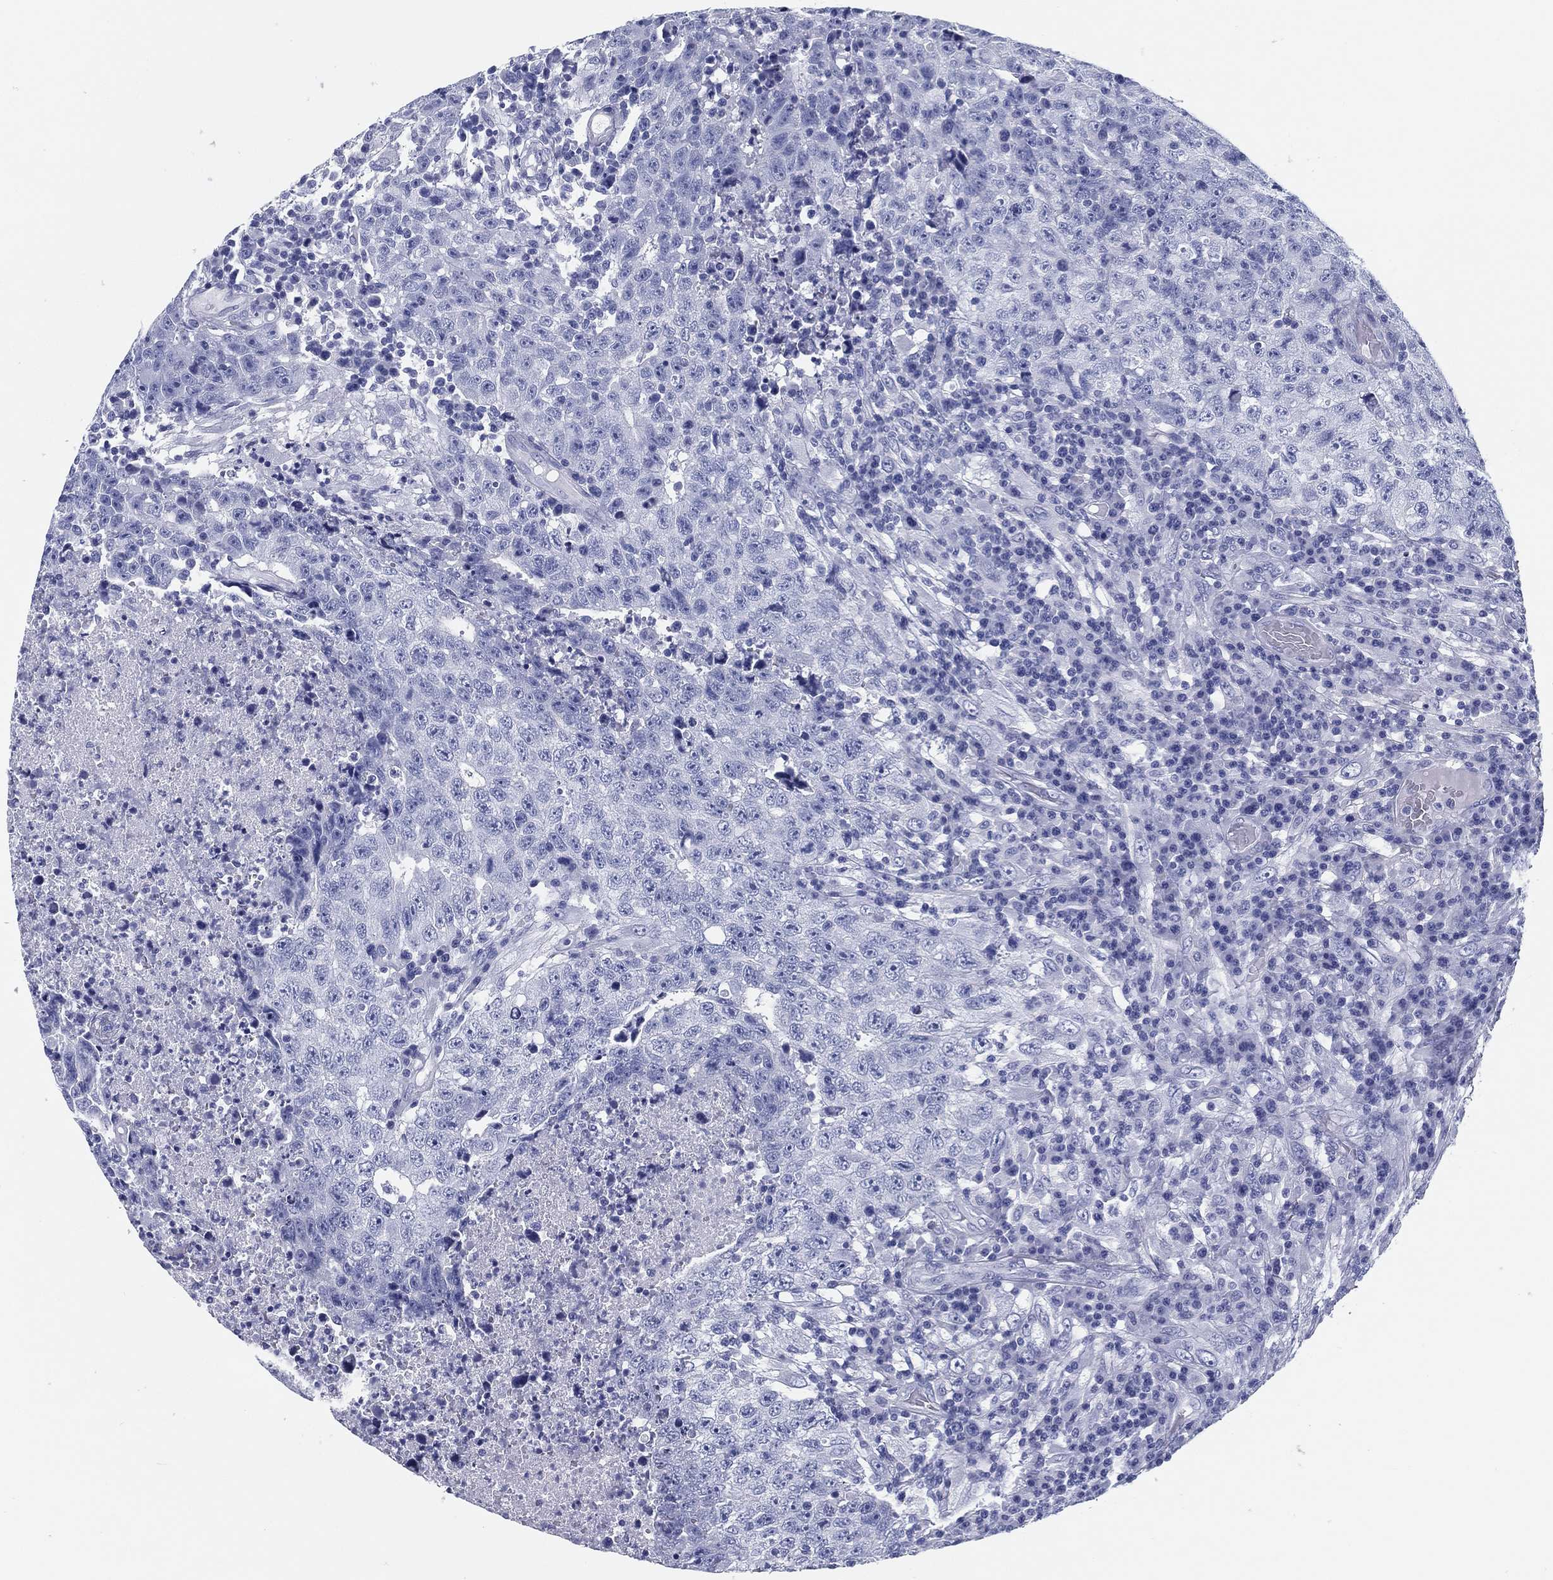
{"staining": {"intensity": "negative", "quantity": "none", "location": "none"}, "tissue": "testis cancer", "cell_type": "Tumor cells", "image_type": "cancer", "snomed": [{"axis": "morphology", "description": "Necrosis, NOS"}, {"axis": "morphology", "description": "Carcinoma, Embryonal, NOS"}, {"axis": "topography", "description": "Testis"}], "caption": "The image reveals no staining of tumor cells in embryonal carcinoma (testis).", "gene": "TMEM252", "patient": {"sex": "male", "age": 19}}